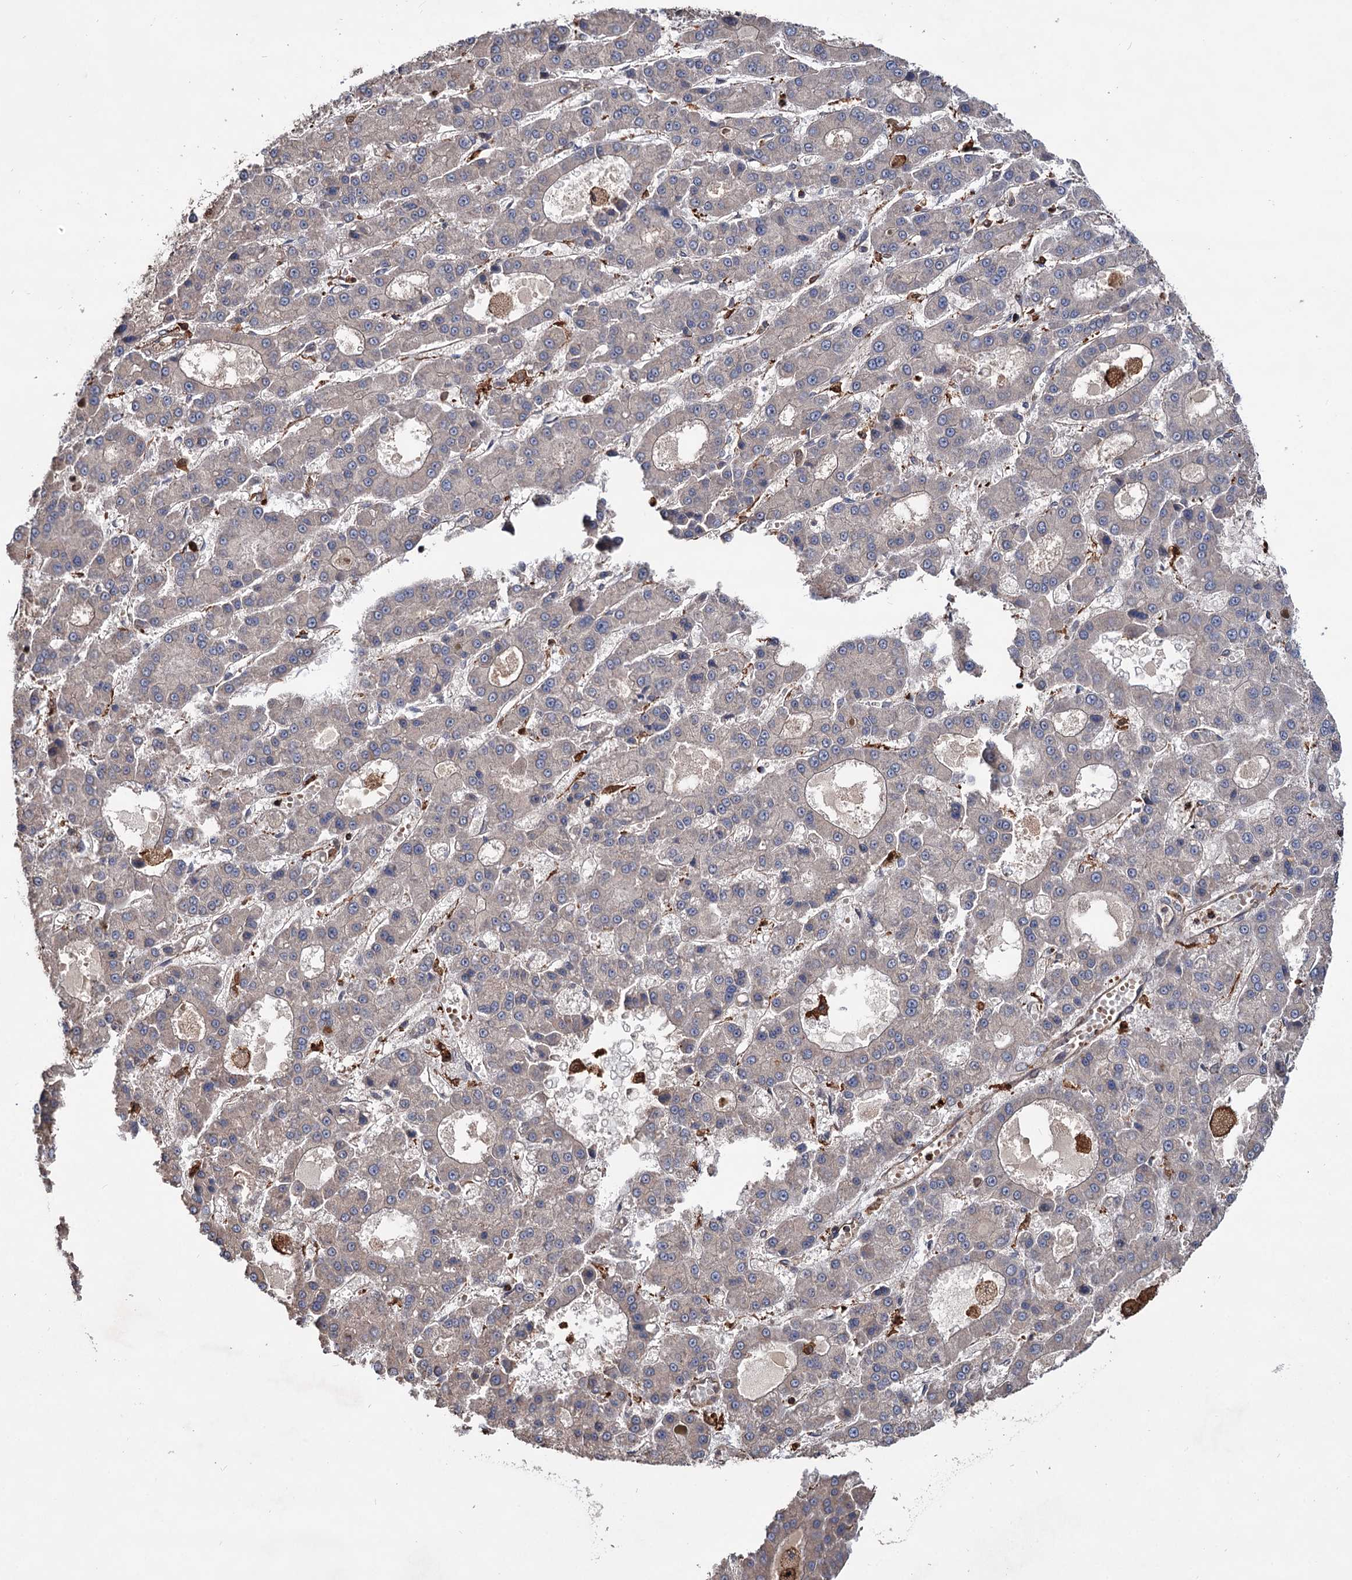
{"staining": {"intensity": "negative", "quantity": "none", "location": "none"}, "tissue": "liver cancer", "cell_type": "Tumor cells", "image_type": "cancer", "snomed": [{"axis": "morphology", "description": "Carcinoma, Hepatocellular, NOS"}, {"axis": "topography", "description": "Liver"}], "caption": "Immunohistochemical staining of human liver cancer (hepatocellular carcinoma) exhibits no significant staining in tumor cells.", "gene": "GRIP1", "patient": {"sex": "male", "age": 70}}